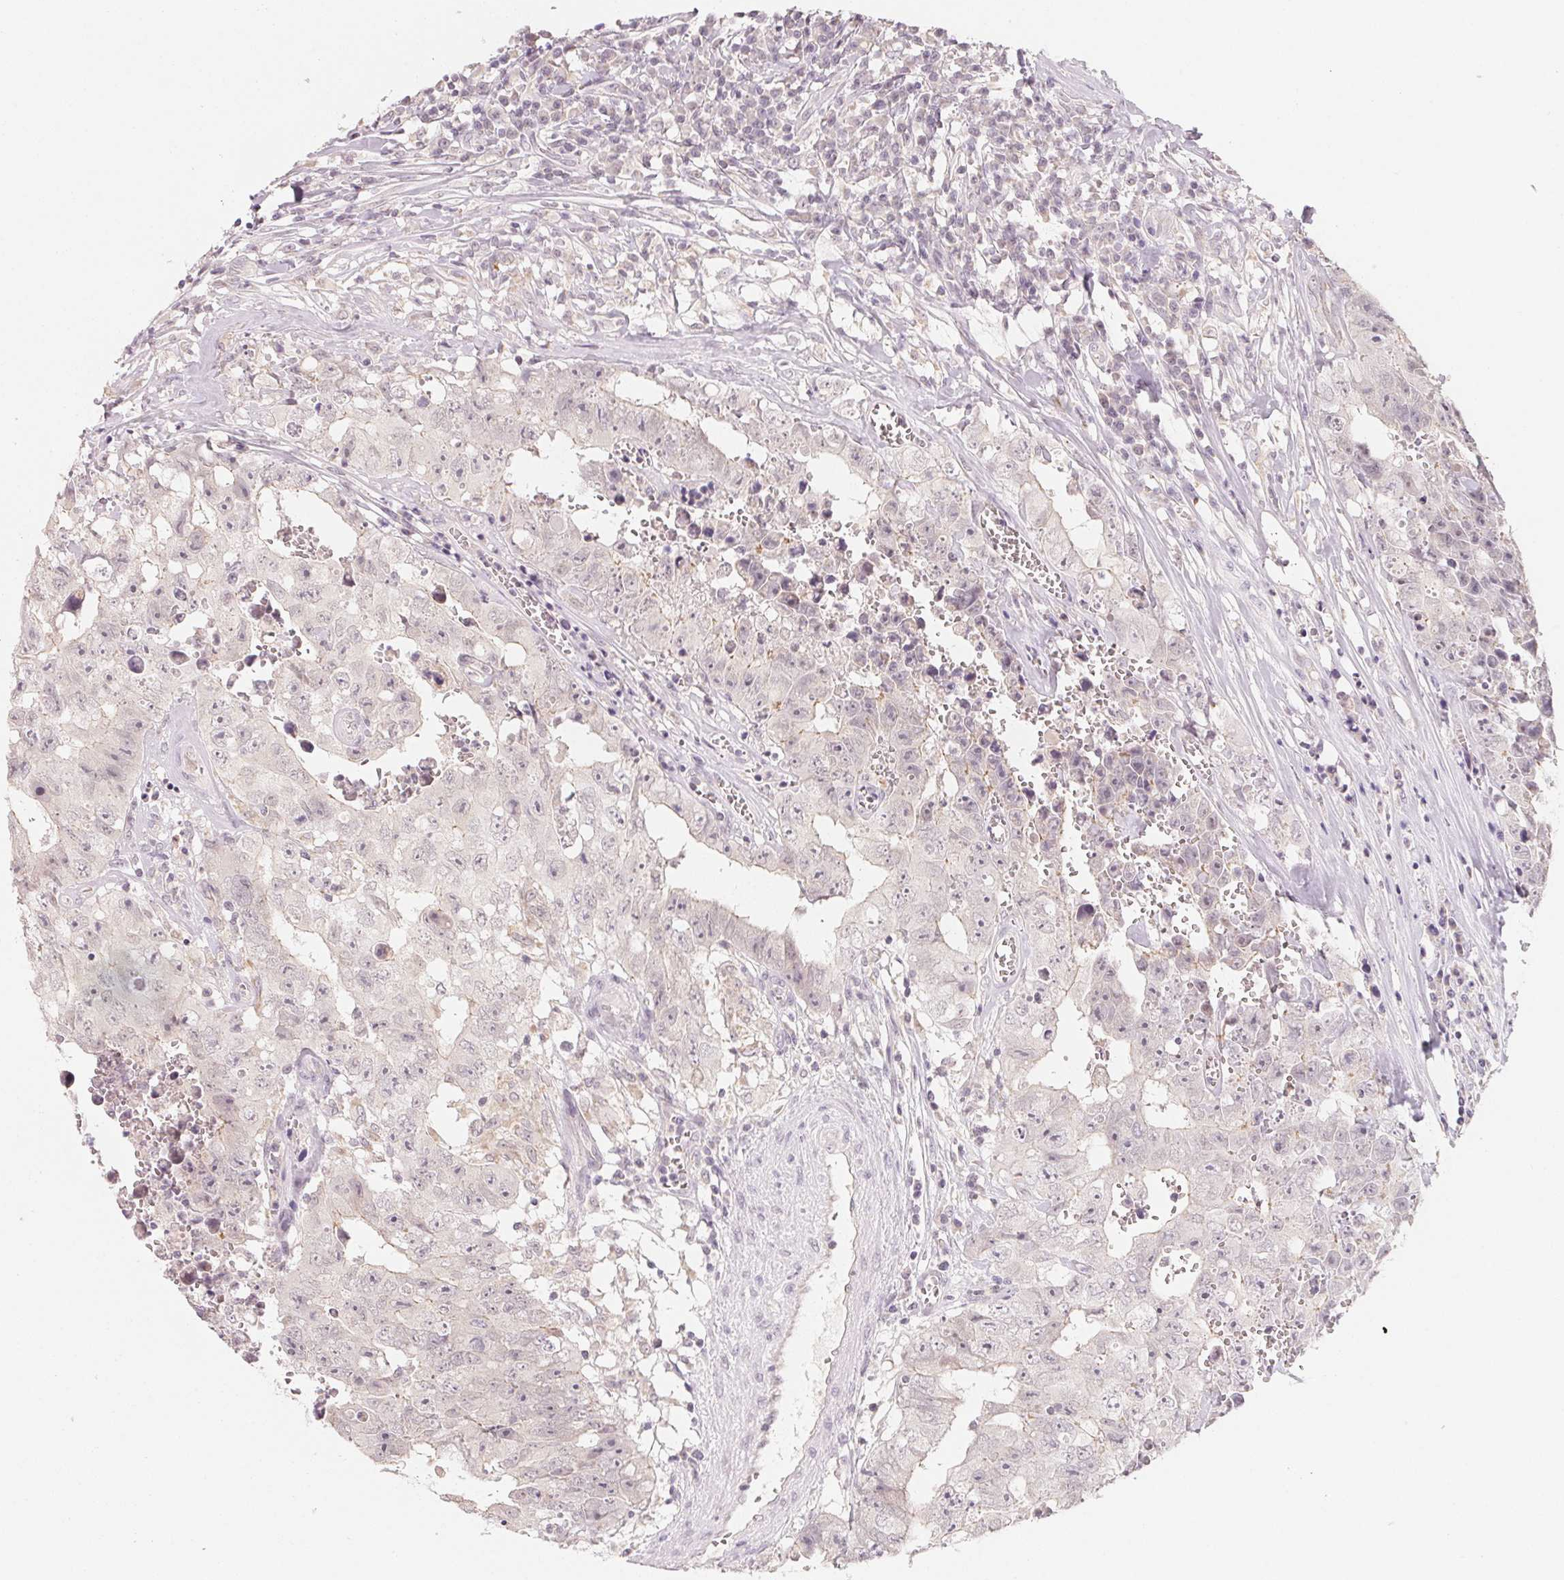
{"staining": {"intensity": "negative", "quantity": "none", "location": "none"}, "tissue": "testis cancer", "cell_type": "Tumor cells", "image_type": "cancer", "snomed": [{"axis": "morphology", "description": "Carcinoma, Embryonal, NOS"}, {"axis": "topography", "description": "Testis"}], "caption": "IHC photomicrograph of human testis cancer (embryonal carcinoma) stained for a protein (brown), which demonstrates no expression in tumor cells. (Immunohistochemistry, brightfield microscopy, high magnification).", "gene": "ANKRD31", "patient": {"sex": "male", "age": 36}}